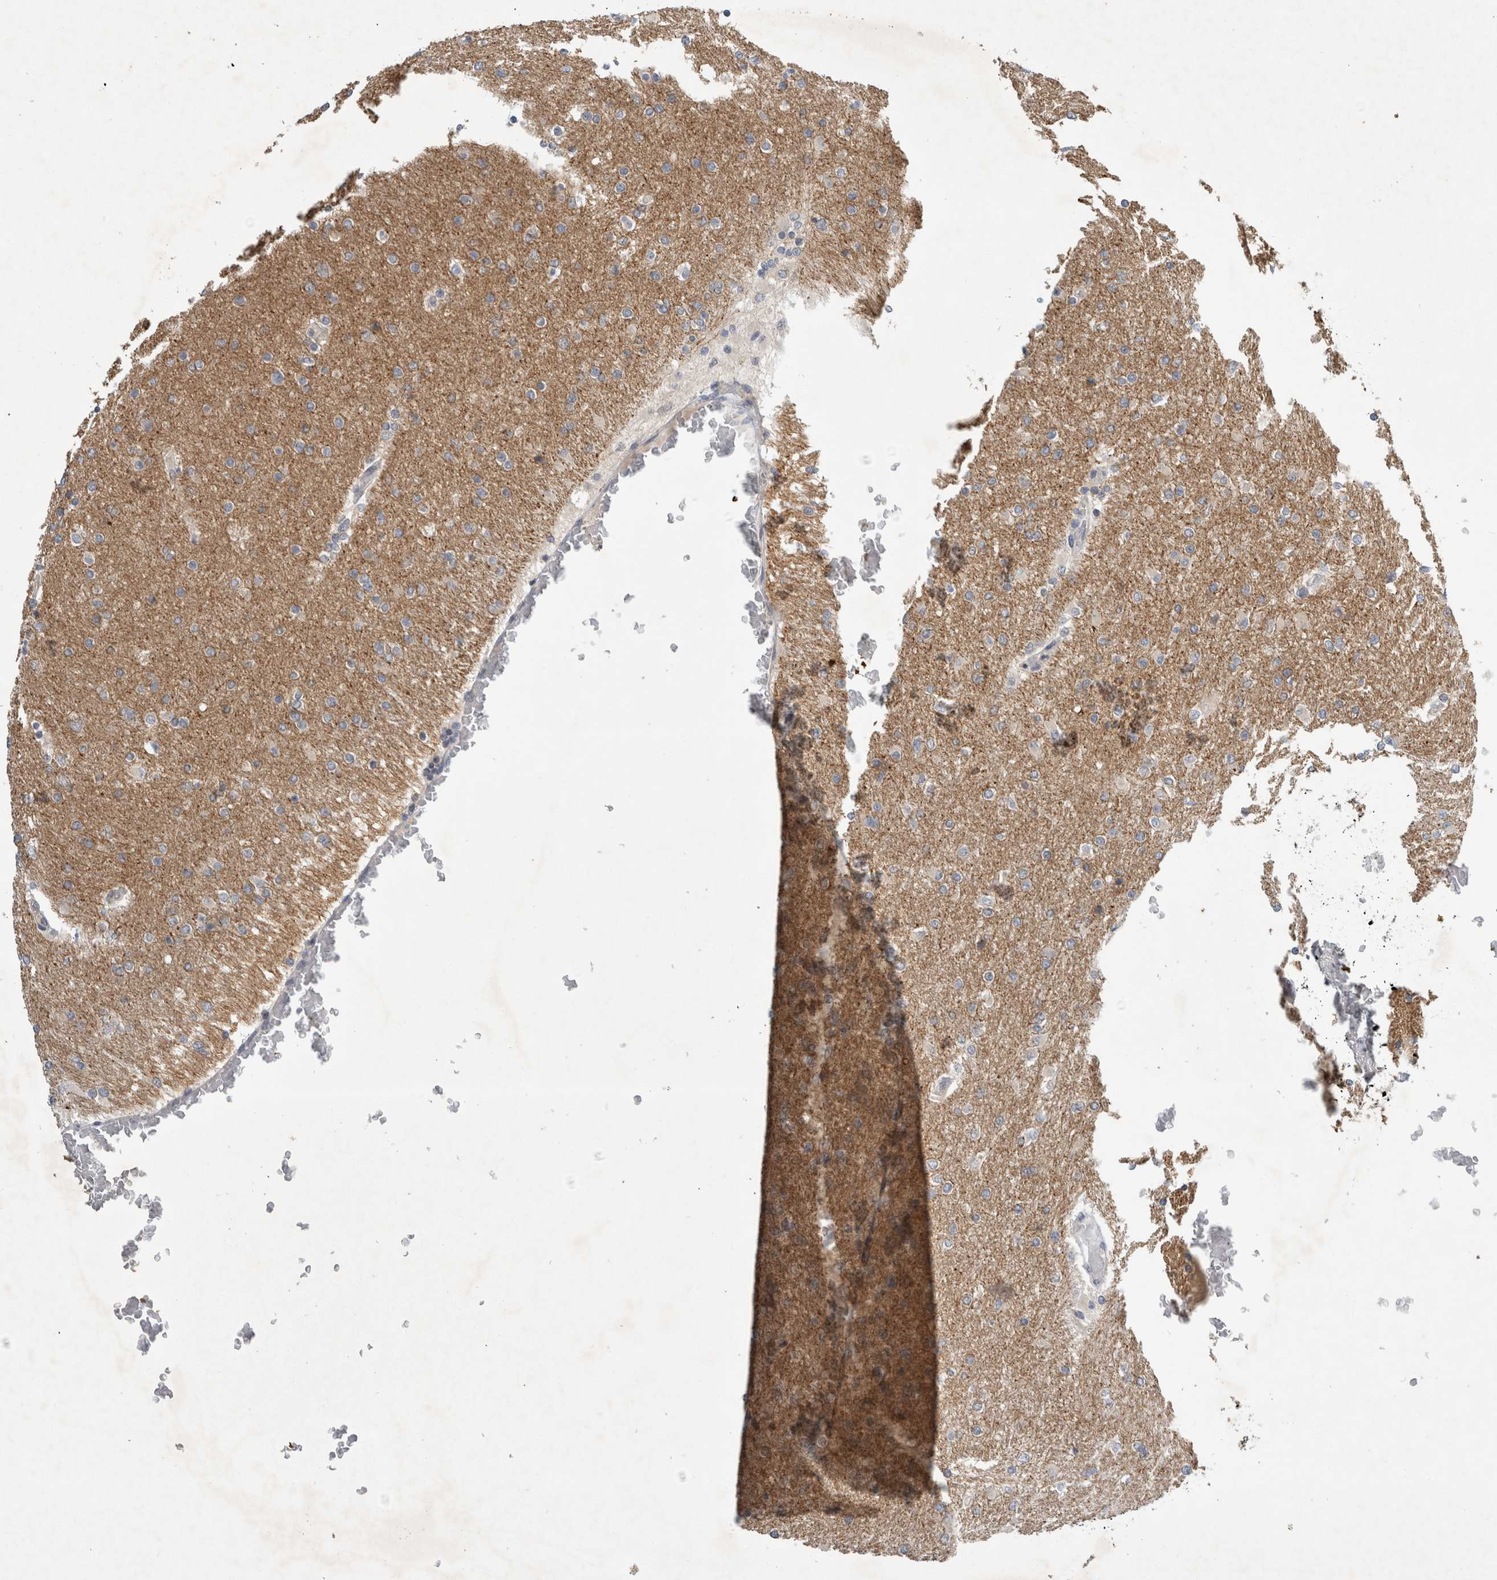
{"staining": {"intensity": "negative", "quantity": "none", "location": "none"}, "tissue": "glioma", "cell_type": "Tumor cells", "image_type": "cancer", "snomed": [{"axis": "morphology", "description": "Glioma, malignant, High grade"}, {"axis": "topography", "description": "Cerebral cortex"}], "caption": "The histopathology image exhibits no staining of tumor cells in malignant glioma (high-grade).", "gene": "AASDHPPT", "patient": {"sex": "female", "age": 36}}